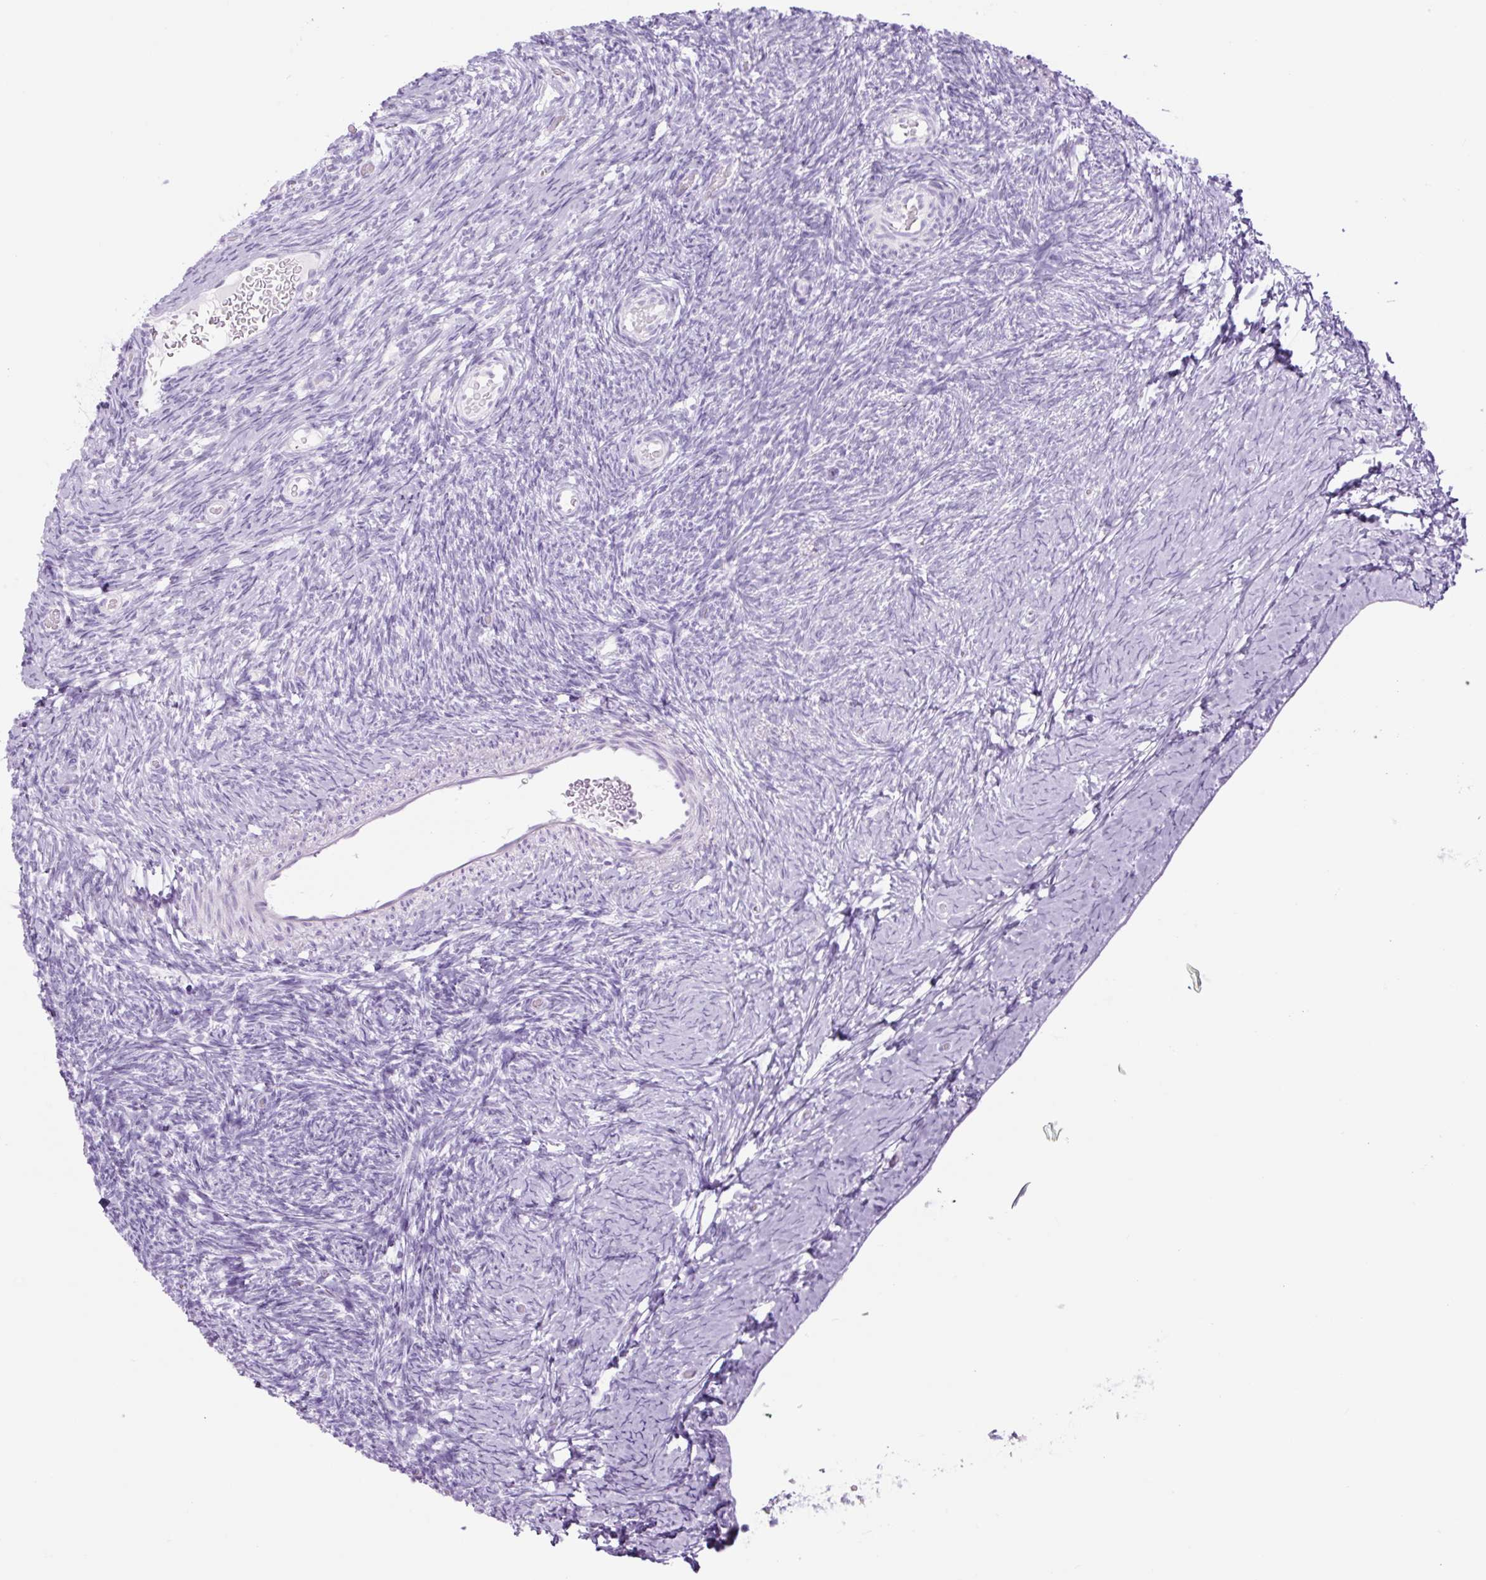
{"staining": {"intensity": "negative", "quantity": "none", "location": "none"}, "tissue": "ovary", "cell_type": "Follicle cells", "image_type": "normal", "snomed": [{"axis": "morphology", "description": "Normal tissue, NOS"}, {"axis": "topography", "description": "Ovary"}], "caption": "Immunohistochemical staining of normal ovary shows no significant staining in follicle cells.", "gene": "TFF2", "patient": {"sex": "female", "age": 39}}